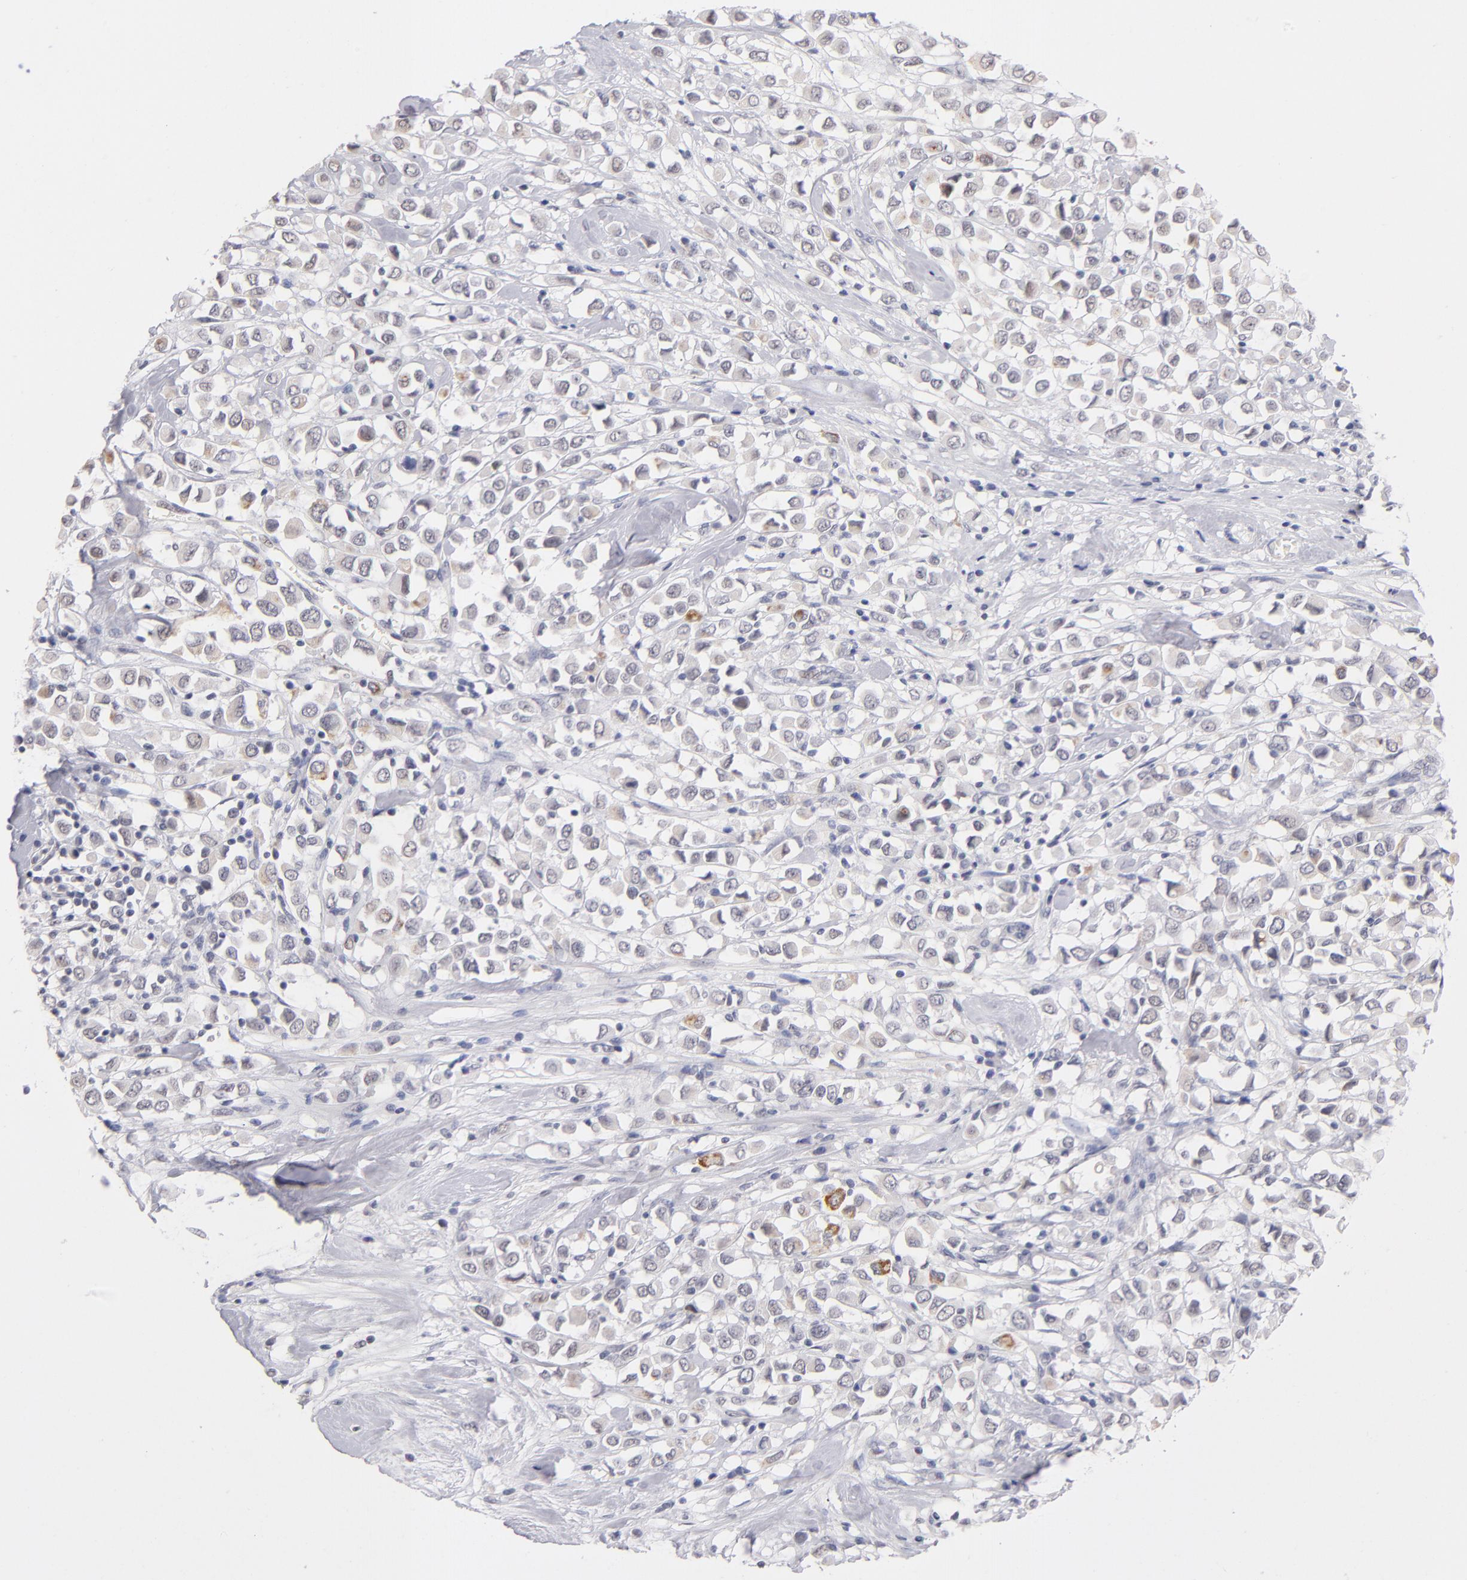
{"staining": {"intensity": "weak", "quantity": "25%-75%", "location": "nuclear"}, "tissue": "breast cancer", "cell_type": "Tumor cells", "image_type": "cancer", "snomed": [{"axis": "morphology", "description": "Duct carcinoma"}, {"axis": "topography", "description": "Breast"}], "caption": "Breast cancer (infiltrating ductal carcinoma) tissue exhibits weak nuclear expression in approximately 25%-75% of tumor cells, visualized by immunohistochemistry.", "gene": "TEX11", "patient": {"sex": "female", "age": 61}}